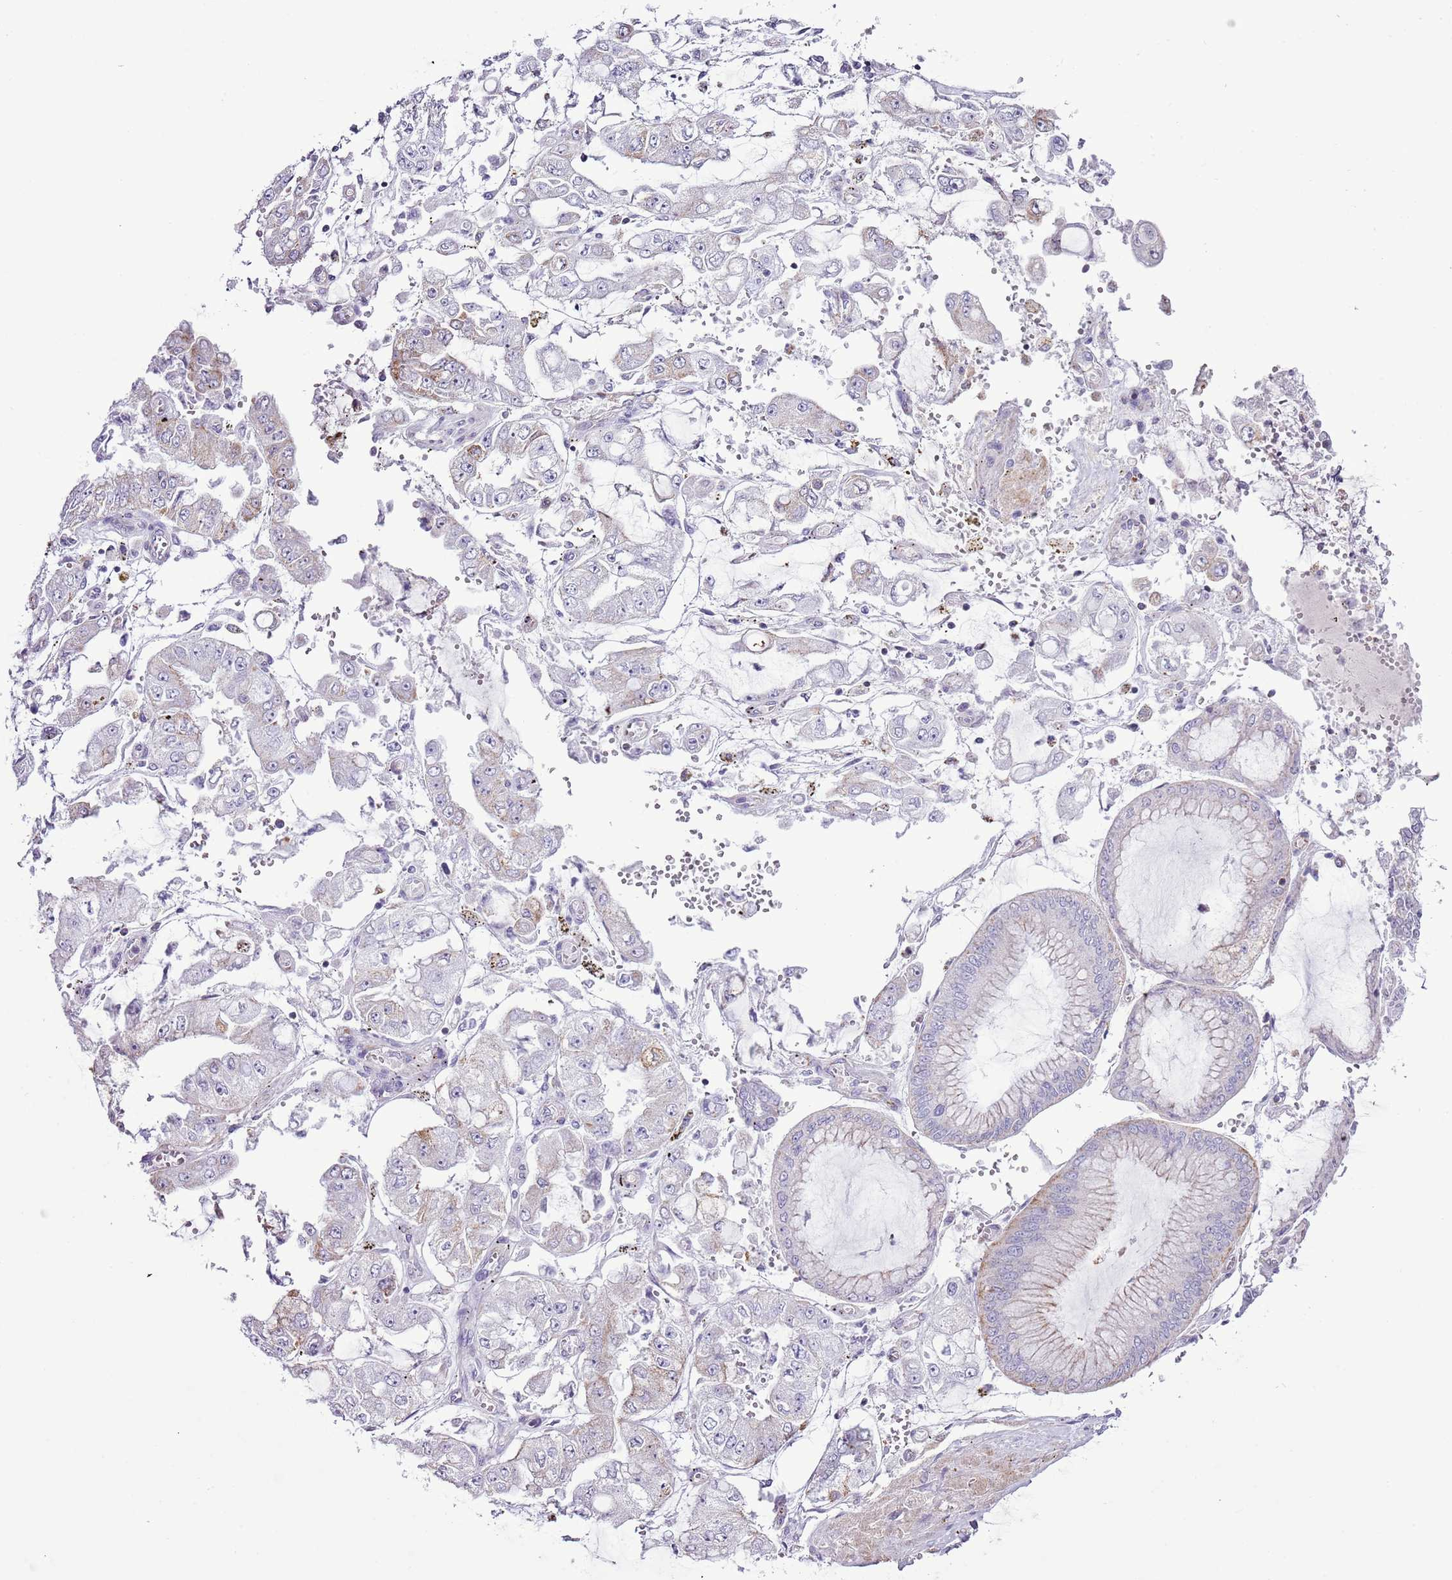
{"staining": {"intensity": "negative", "quantity": "none", "location": "none"}, "tissue": "stomach cancer", "cell_type": "Tumor cells", "image_type": "cancer", "snomed": [{"axis": "morphology", "description": "Adenocarcinoma, NOS"}, {"axis": "topography", "description": "Stomach"}], "caption": "Immunohistochemistry micrograph of neoplastic tissue: human stomach cancer (adenocarcinoma) stained with DAB shows no significant protein expression in tumor cells. (Stains: DAB (3,3'-diaminobenzidine) immunohistochemistry (IHC) with hematoxylin counter stain, Microscopy: brightfield microscopy at high magnification).", "gene": "SLC23A1", "patient": {"sex": "male", "age": 76}}